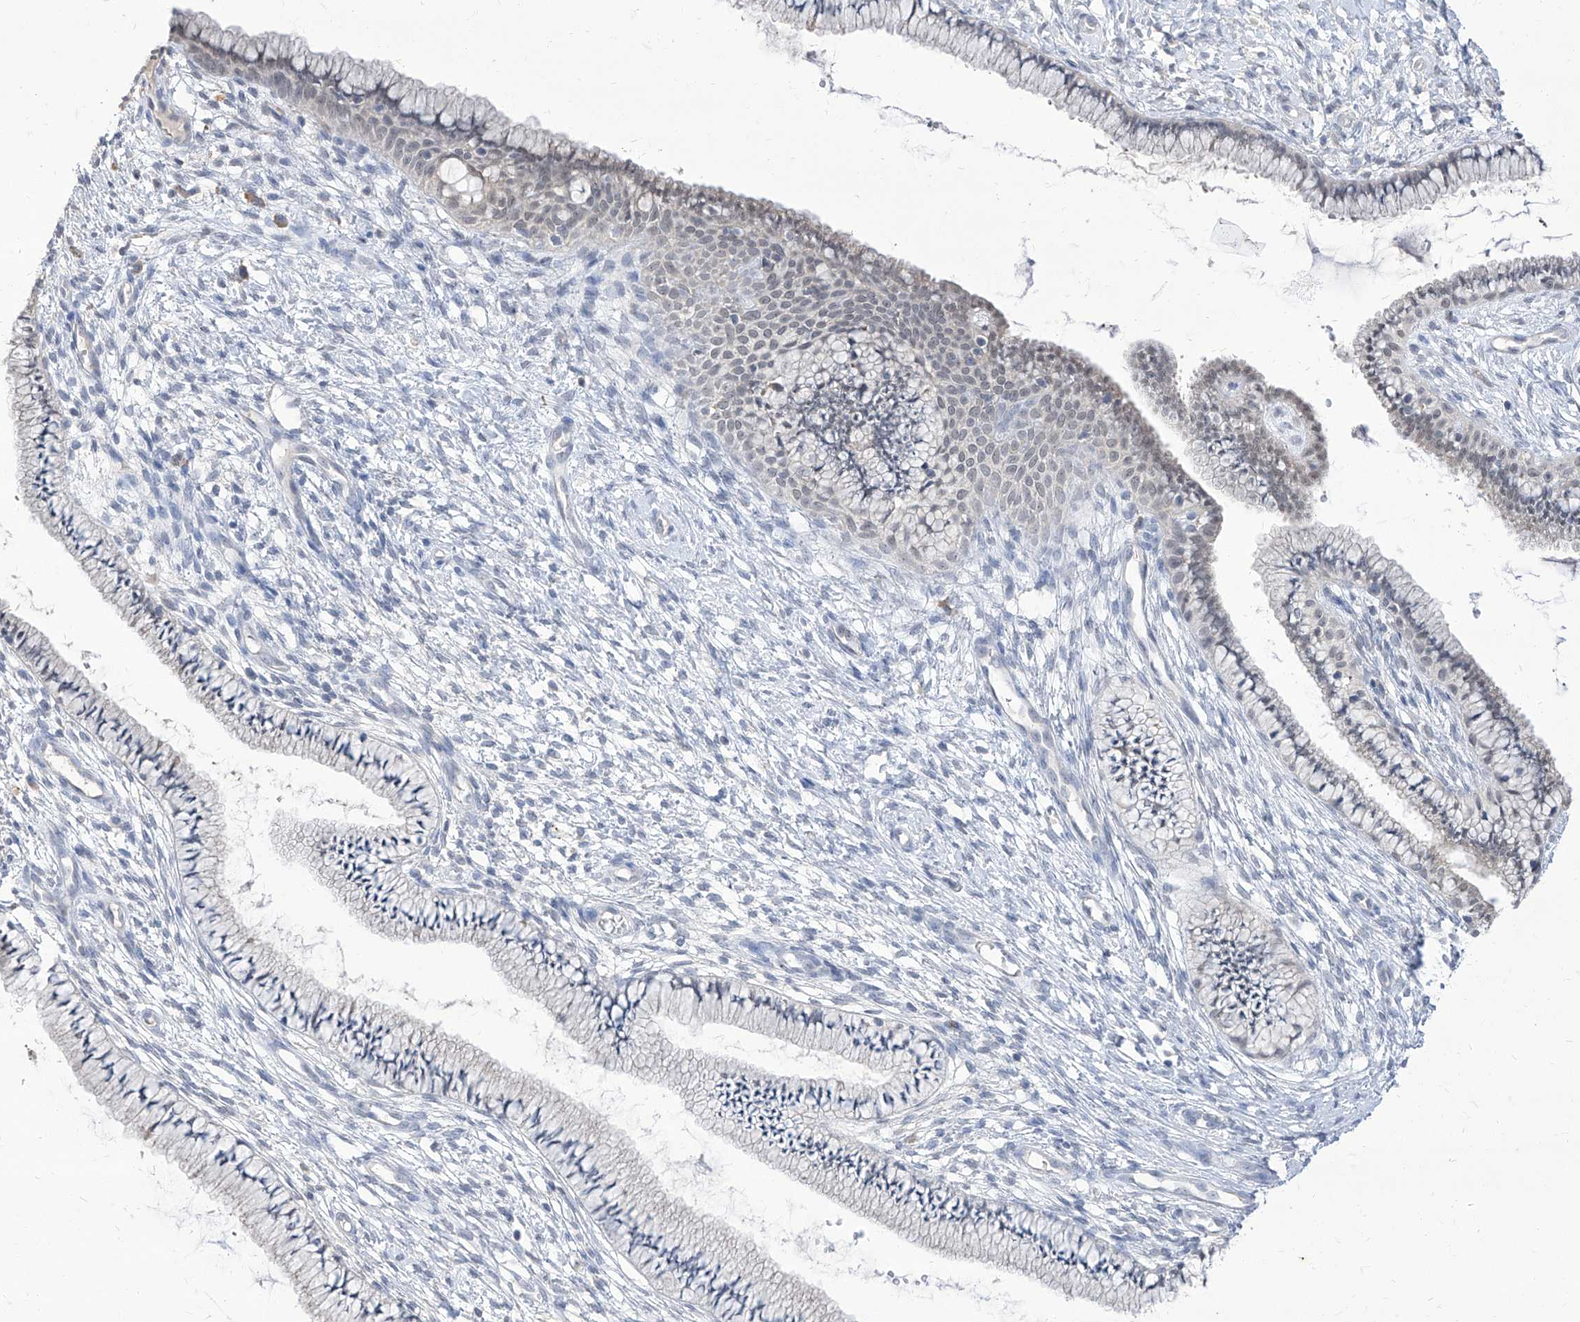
{"staining": {"intensity": "negative", "quantity": "none", "location": "none"}, "tissue": "cervix", "cell_type": "Glandular cells", "image_type": "normal", "snomed": [{"axis": "morphology", "description": "Normal tissue, NOS"}, {"axis": "topography", "description": "Cervix"}], "caption": "Glandular cells are negative for protein expression in unremarkable human cervix. (DAB (3,3'-diaminobenzidine) immunohistochemistry (IHC), high magnification).", "gene": "BROX", "patient": {"sex": "female", "age": 36}}